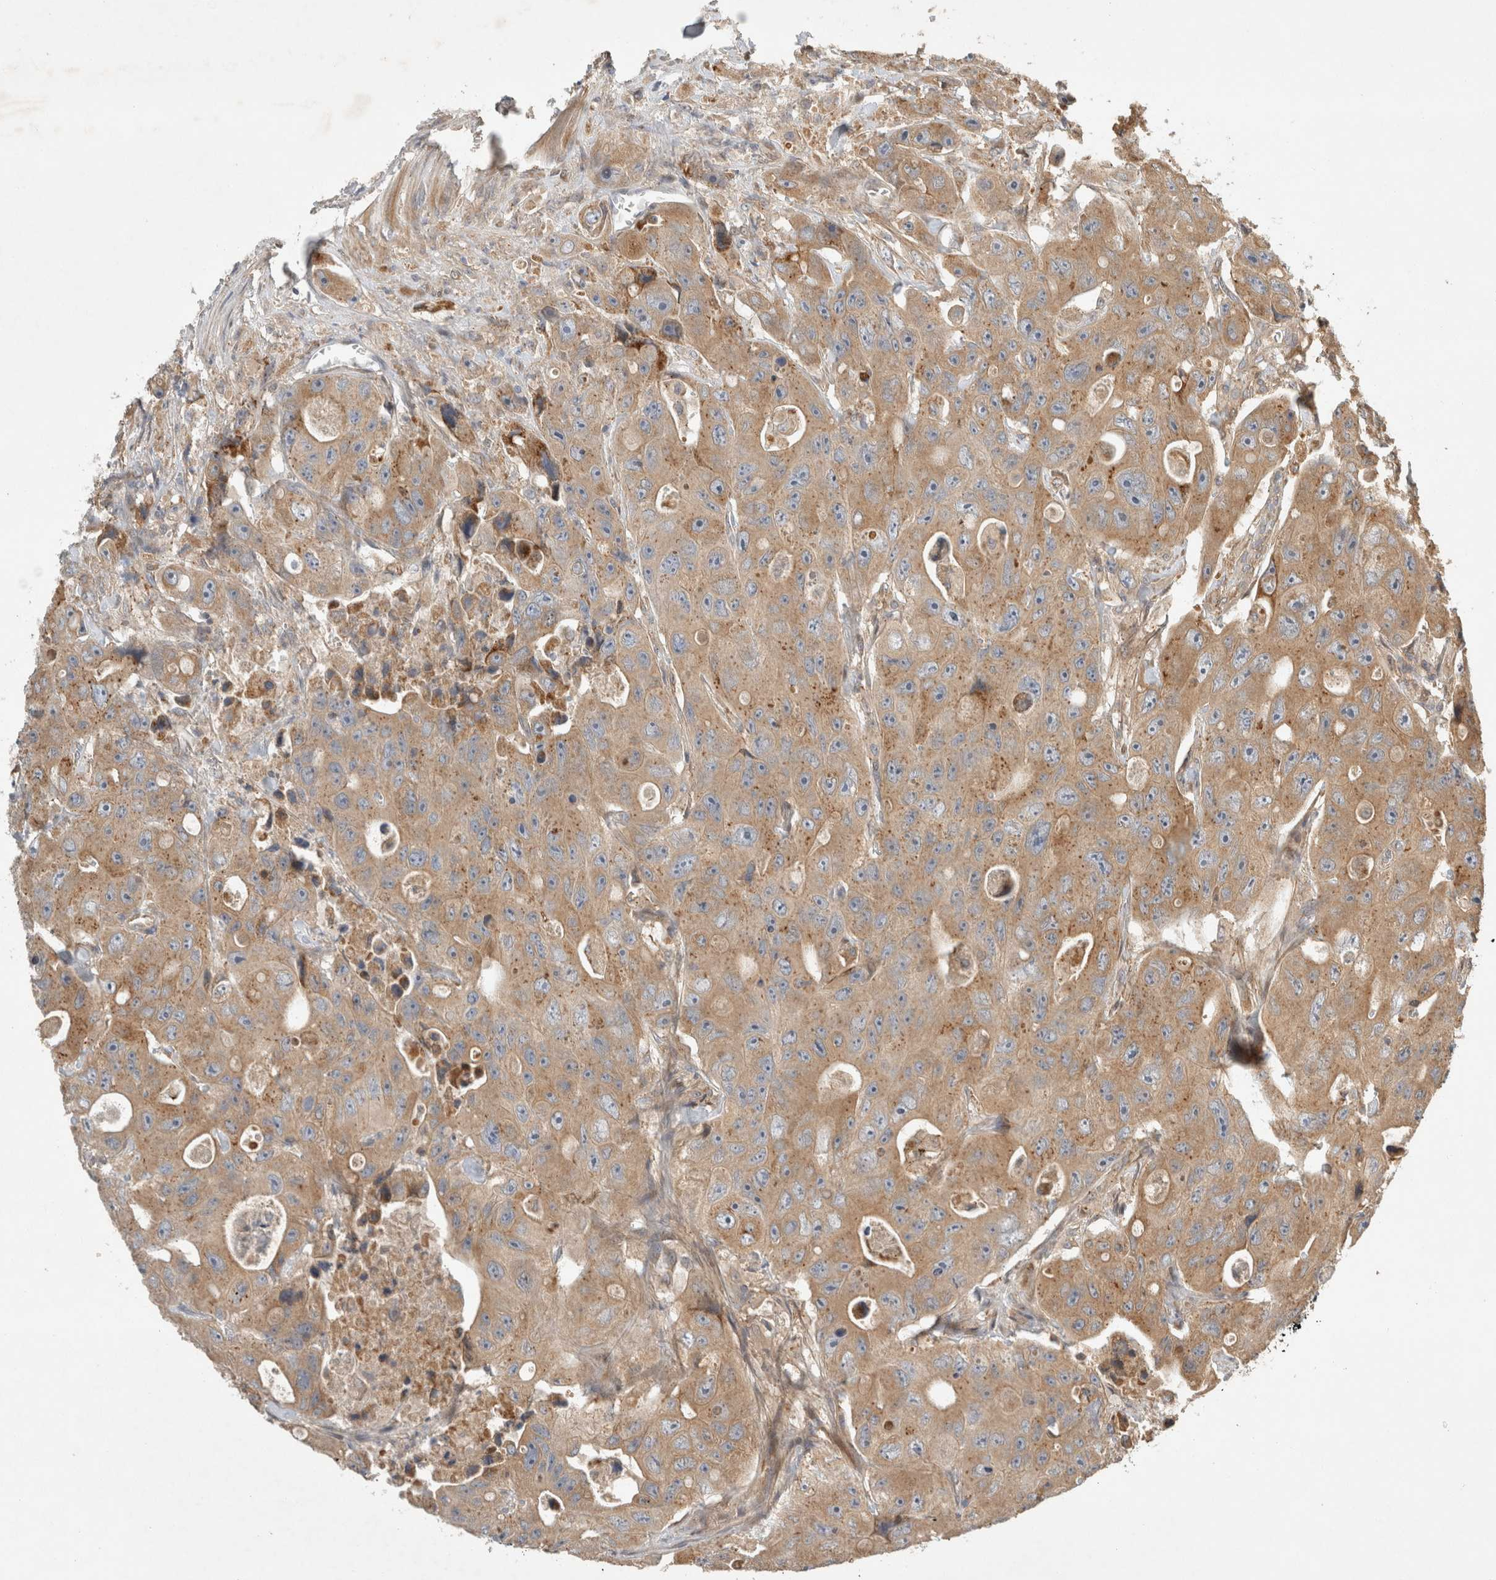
{"staining": {"intensity": "moderate", "quantity": ">75%", "location": "cytoplasmic/membranous"}, "tissue": "colorectal cancer", "cell_type": "Tumor cells", "image_type": "cancer", "snomed": [{"axis": "morphology", "description": "Adenocarcinoma, NOS"}, {"axis": "topography", "description": "Colon"}], "caption": "Protein expression analysis of colorectal cancer (adenocarcinoma) exhibits moderate cytoplasmic/membranous positivity in about >75% of tumor cells.", "gene": "ARMC9", "patient": {"sex": "female", "age": 46}}